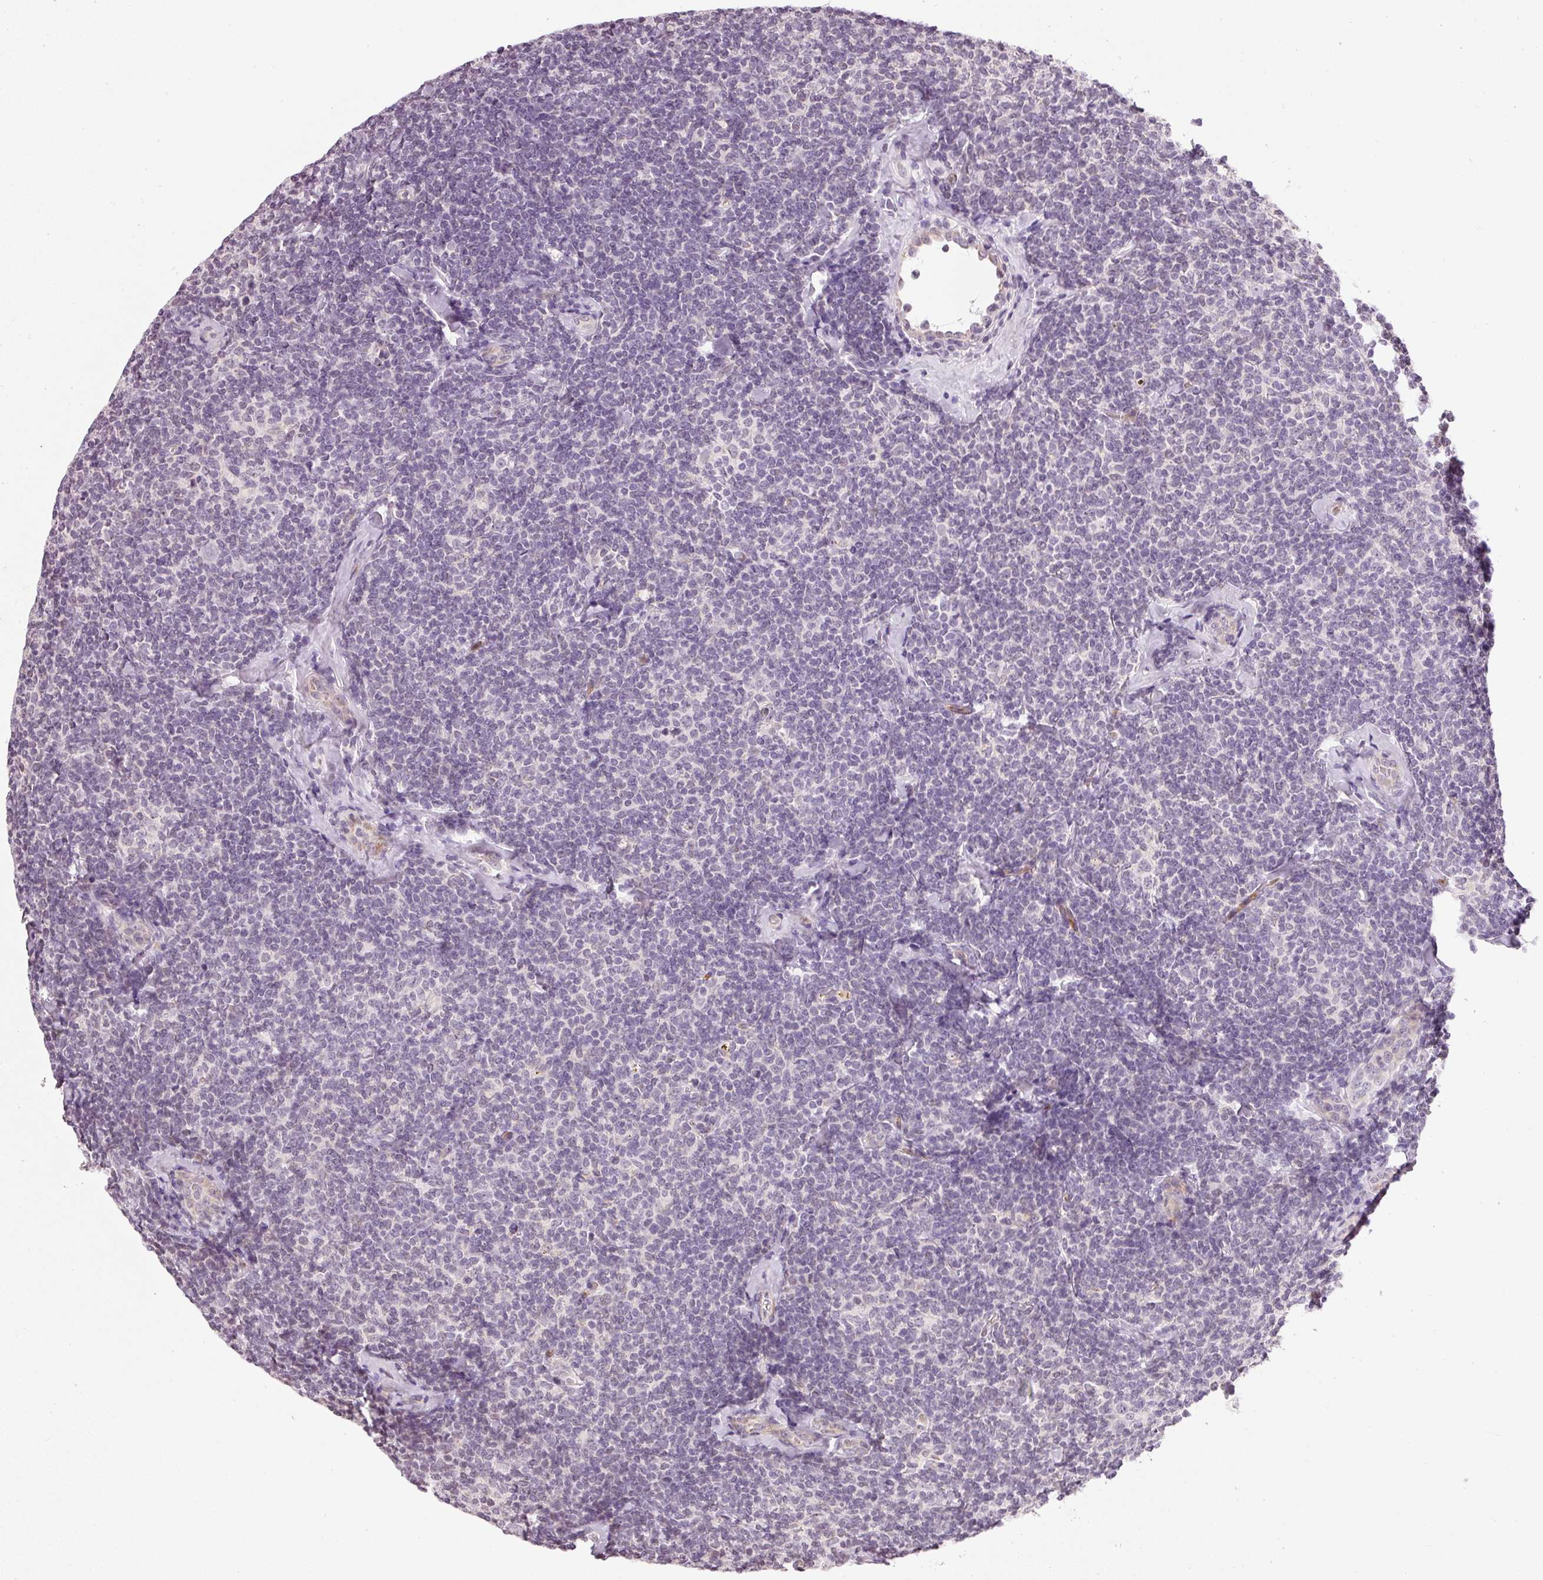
{"staining": {"intensity": "negative", "quantity": "none", "location": "none"}, "tissue": "lymphoma", "cell_type": "Tumor cells", "image_type": "cancer", "snomed": [{"axis": "morphology", "description": "Malignant lymphoma, non-Hodgkin's type, Low grade"}, {"axis": "topography", "description": "Lymph node"}], "caption": "An image of human malignant lymphoma, non-Hodgkin's type (low-grade) is negative for staining in tumor cells.", "gene": "NRDE2", "patient": {"sex": "female", "age": 56}}